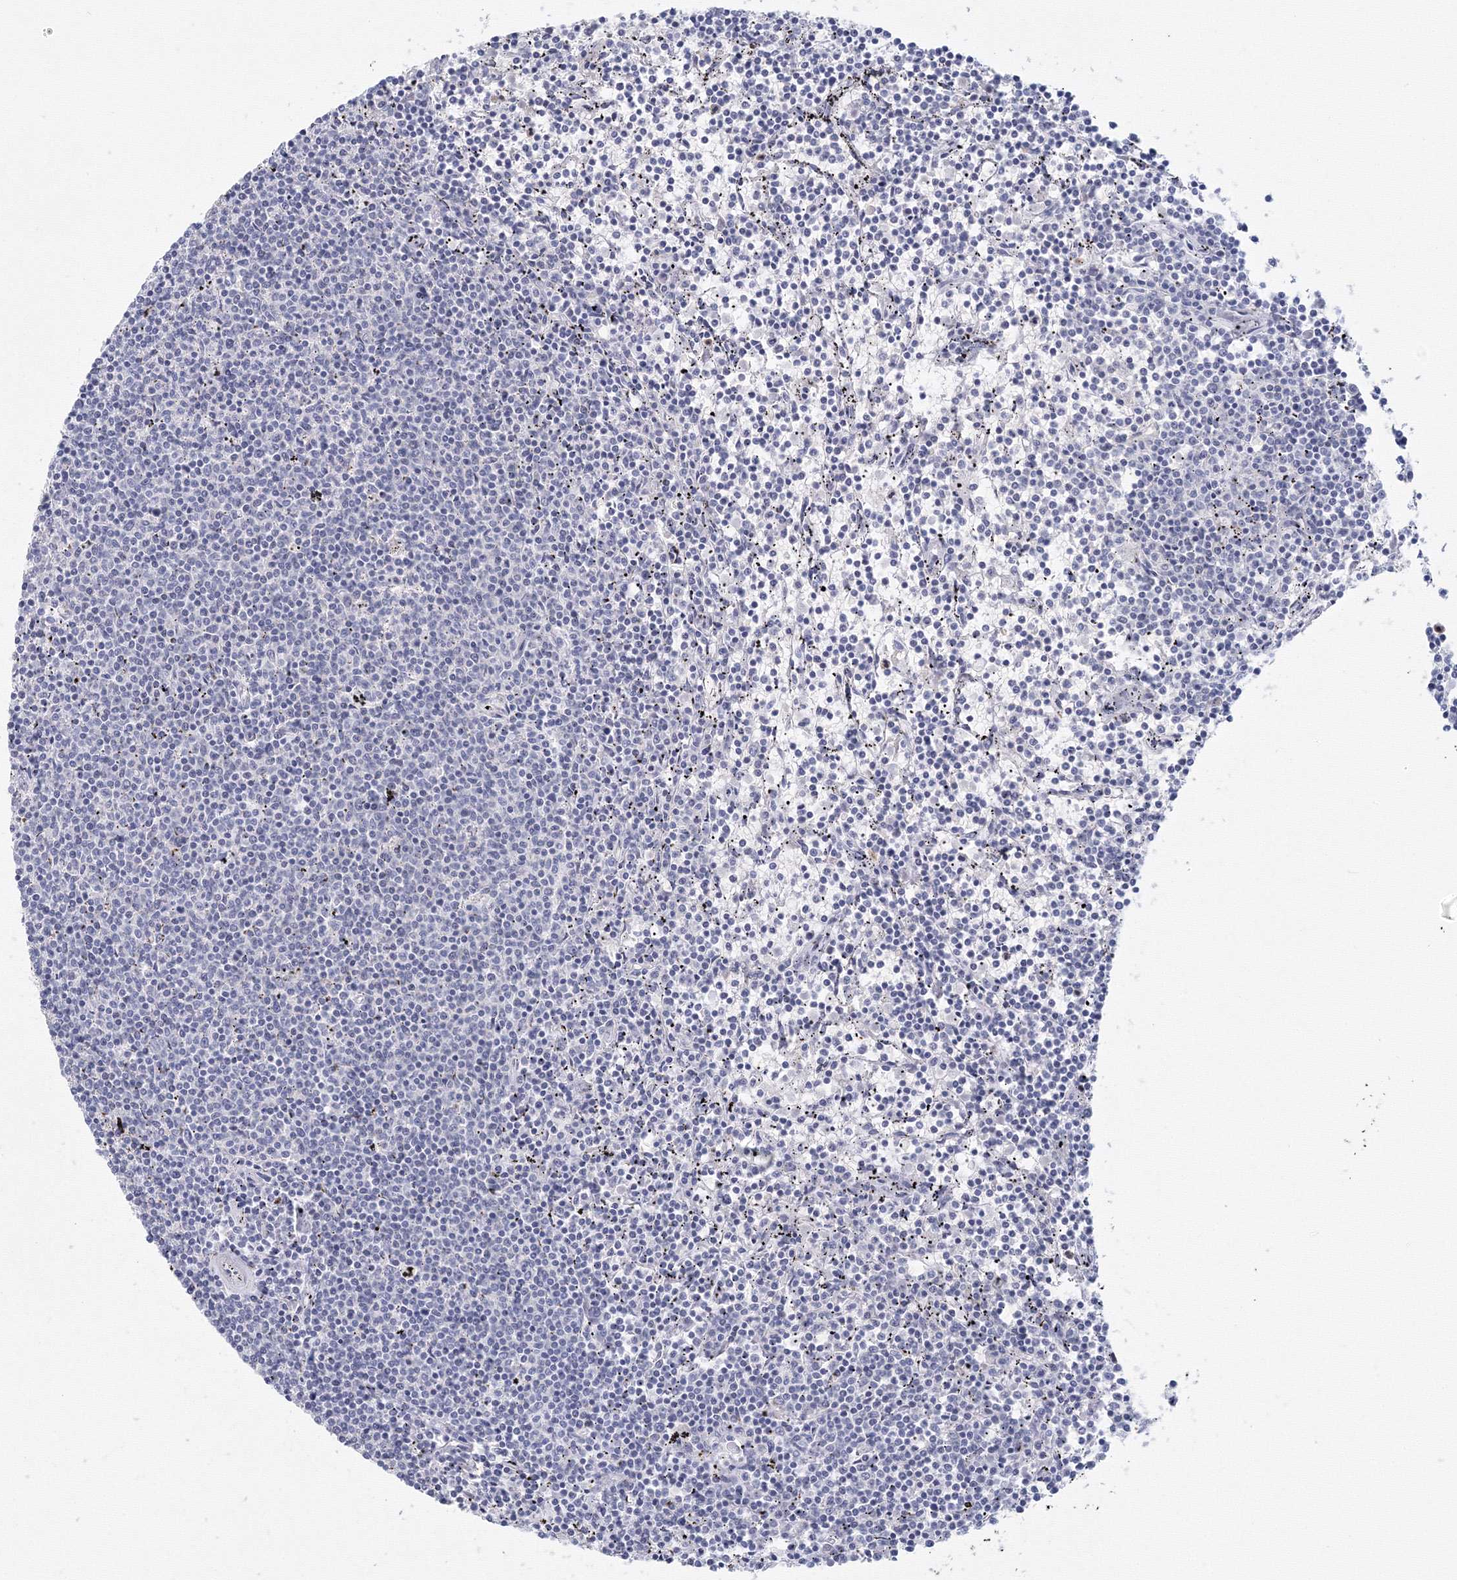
{"staining": {"intensity": "negative", "quantity": "none", "location": "none"}, "tissue": "lymphoma", "cell_type": "Tumor cells", "image_type": "cancer", "snomed": [{"axis": "morphology", "description": "Malignant lymphoma, non-Hodgkin's type, Low grade"}, {"axis": "topography", "description": "Spleen"}], "caption": "Protein analysis of lymphoma shows no significant positivity in tumor cells. Brightfield microscopy of IHC stained with DAB (brown) and hematoxylin (blue), captured at high magnification.", "gene": "TACC2", "patient": {"sex": "female", "age": 50}}